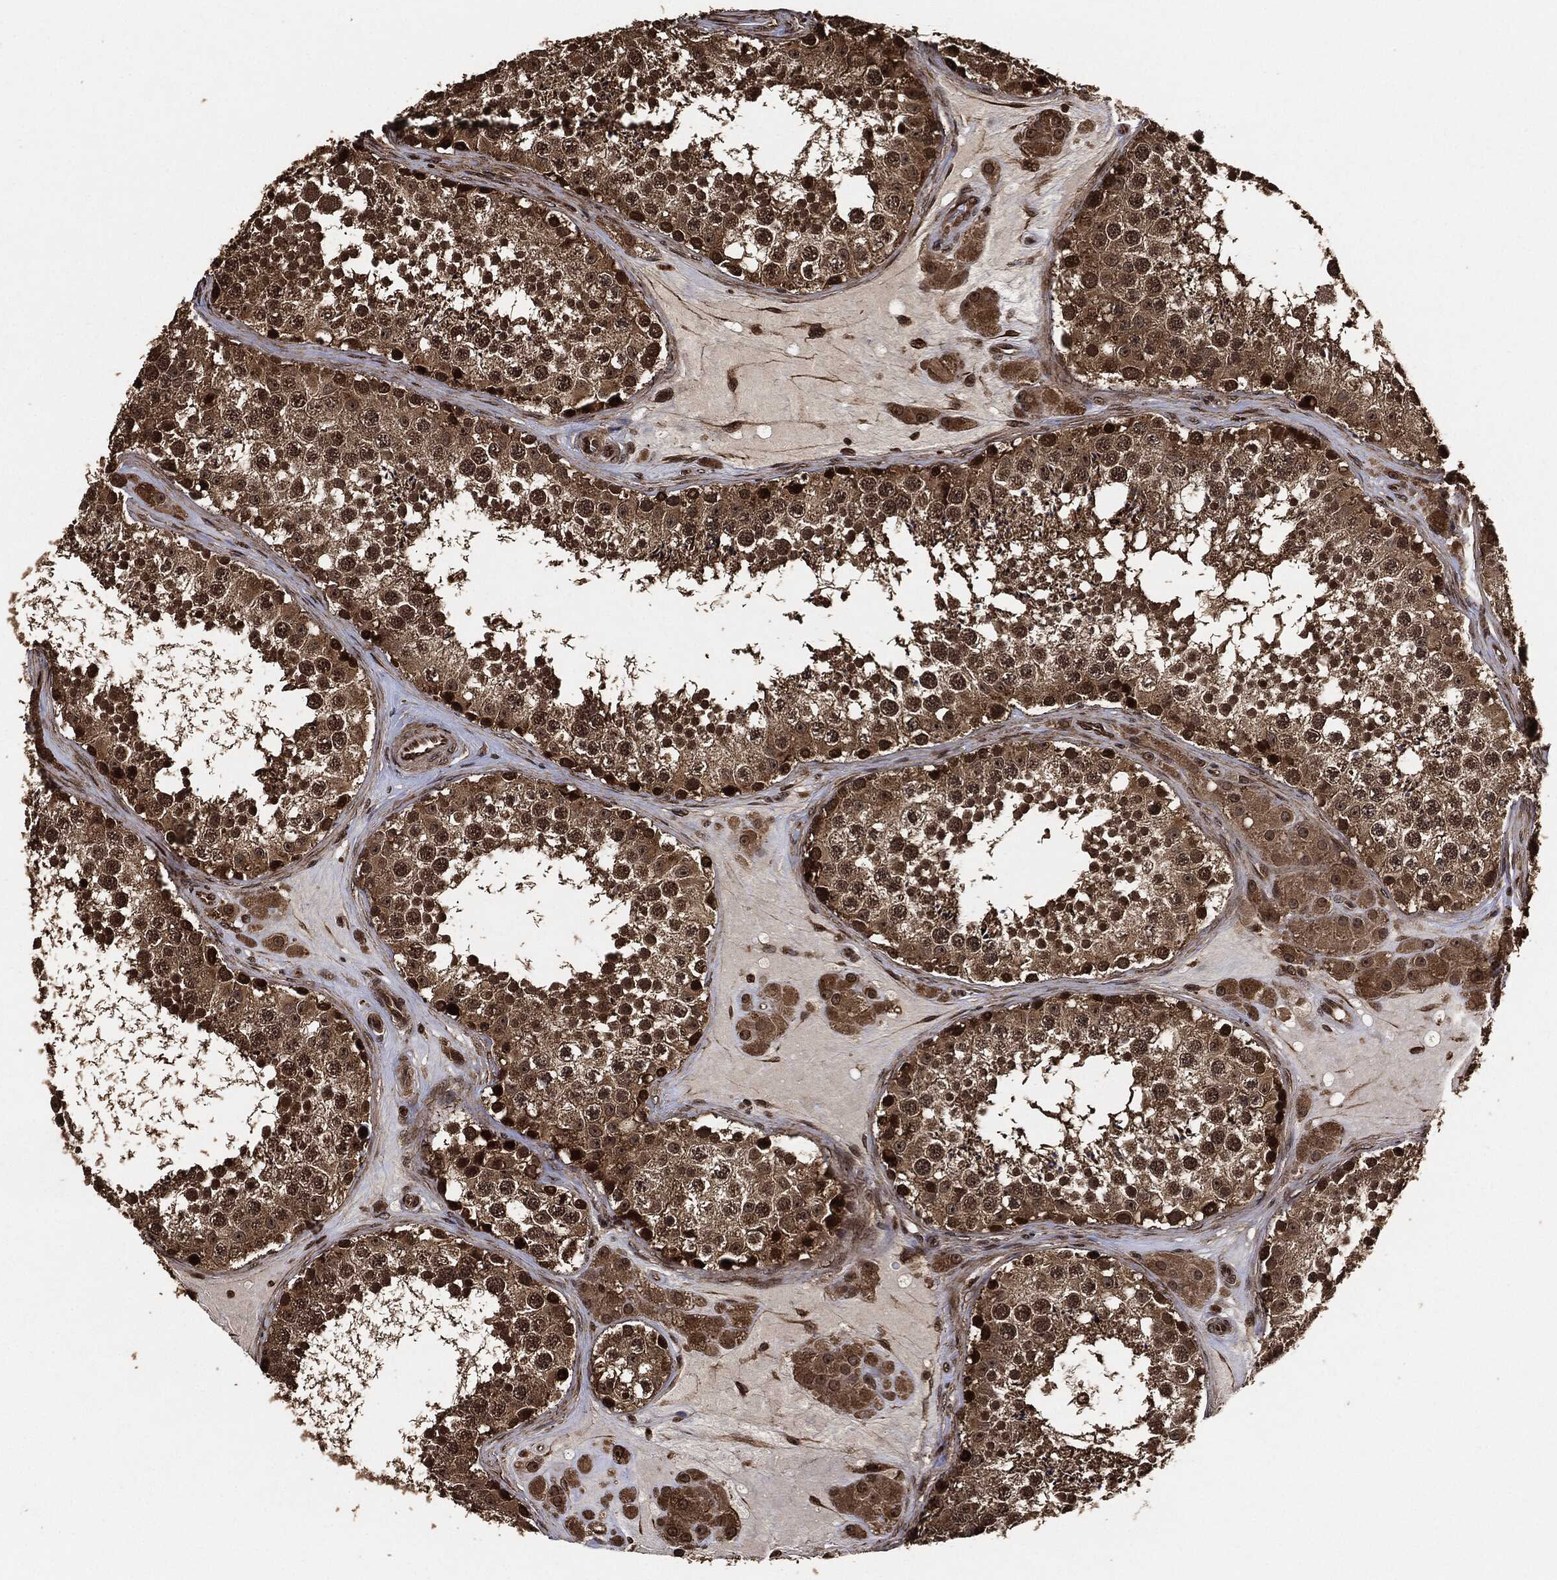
{"staining": {"intensity": "moderate", "quantity": ">75%", "location": "cytoplasmic/membranous,nuclear"}, "tissue": "testis", "cell_type": "Cells in seminiferous ducts", "image_type": "normal", "snomed": [{"axis": "morphology", "description": "Normal tissue, NOS"}, {"axis": "topography", "description": "Testis"}], "caption": "Benign testis reveals moderate cytoplasmic/membranous,nuclear positivity in about >75% of cells in seminiferous ducts.", "gene": "PDK1", "patient": {"sex": "male", "age": 41}}